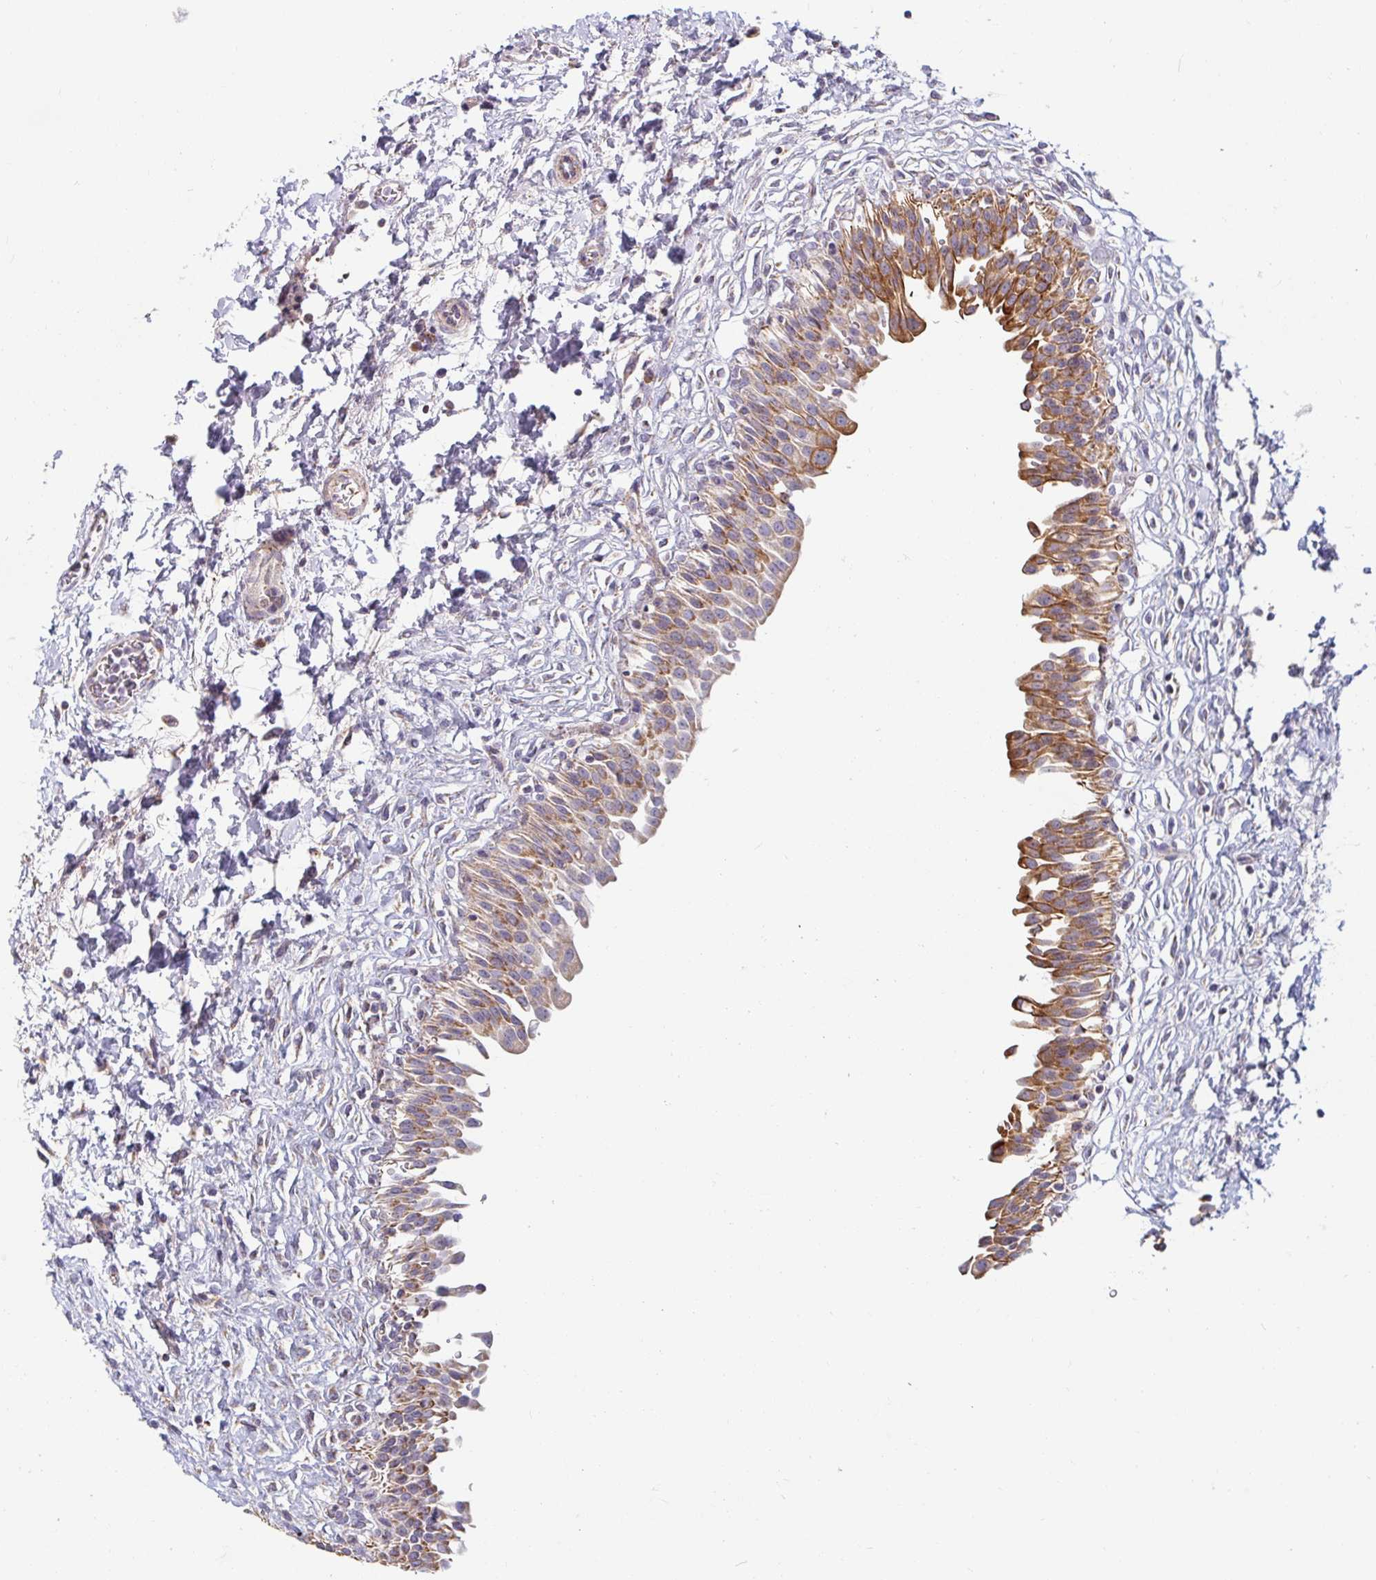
{"staining": {"intensity": "moderate", "quantity": ">75%", "location": "cytoplasmic/membranous"}, "tissue": "urinary bladder", "cell_type": "Urothelial cells", "image_type": "normal", "snomed": [{"axis": "morphology", "description": "Normal tissue, NOS"}, {"axis": "topography", "description": "Urinary bladder"}], "caption": "Immunohistochemistry (IHC) (DAB) staining of normal human urinary bladder demonstrates moderate cytoplasmic/membranous protein expression in approximately >75% of urothelial cells.", "gene": "SKP2", "patient": {"sex": "male", "age": 37}}